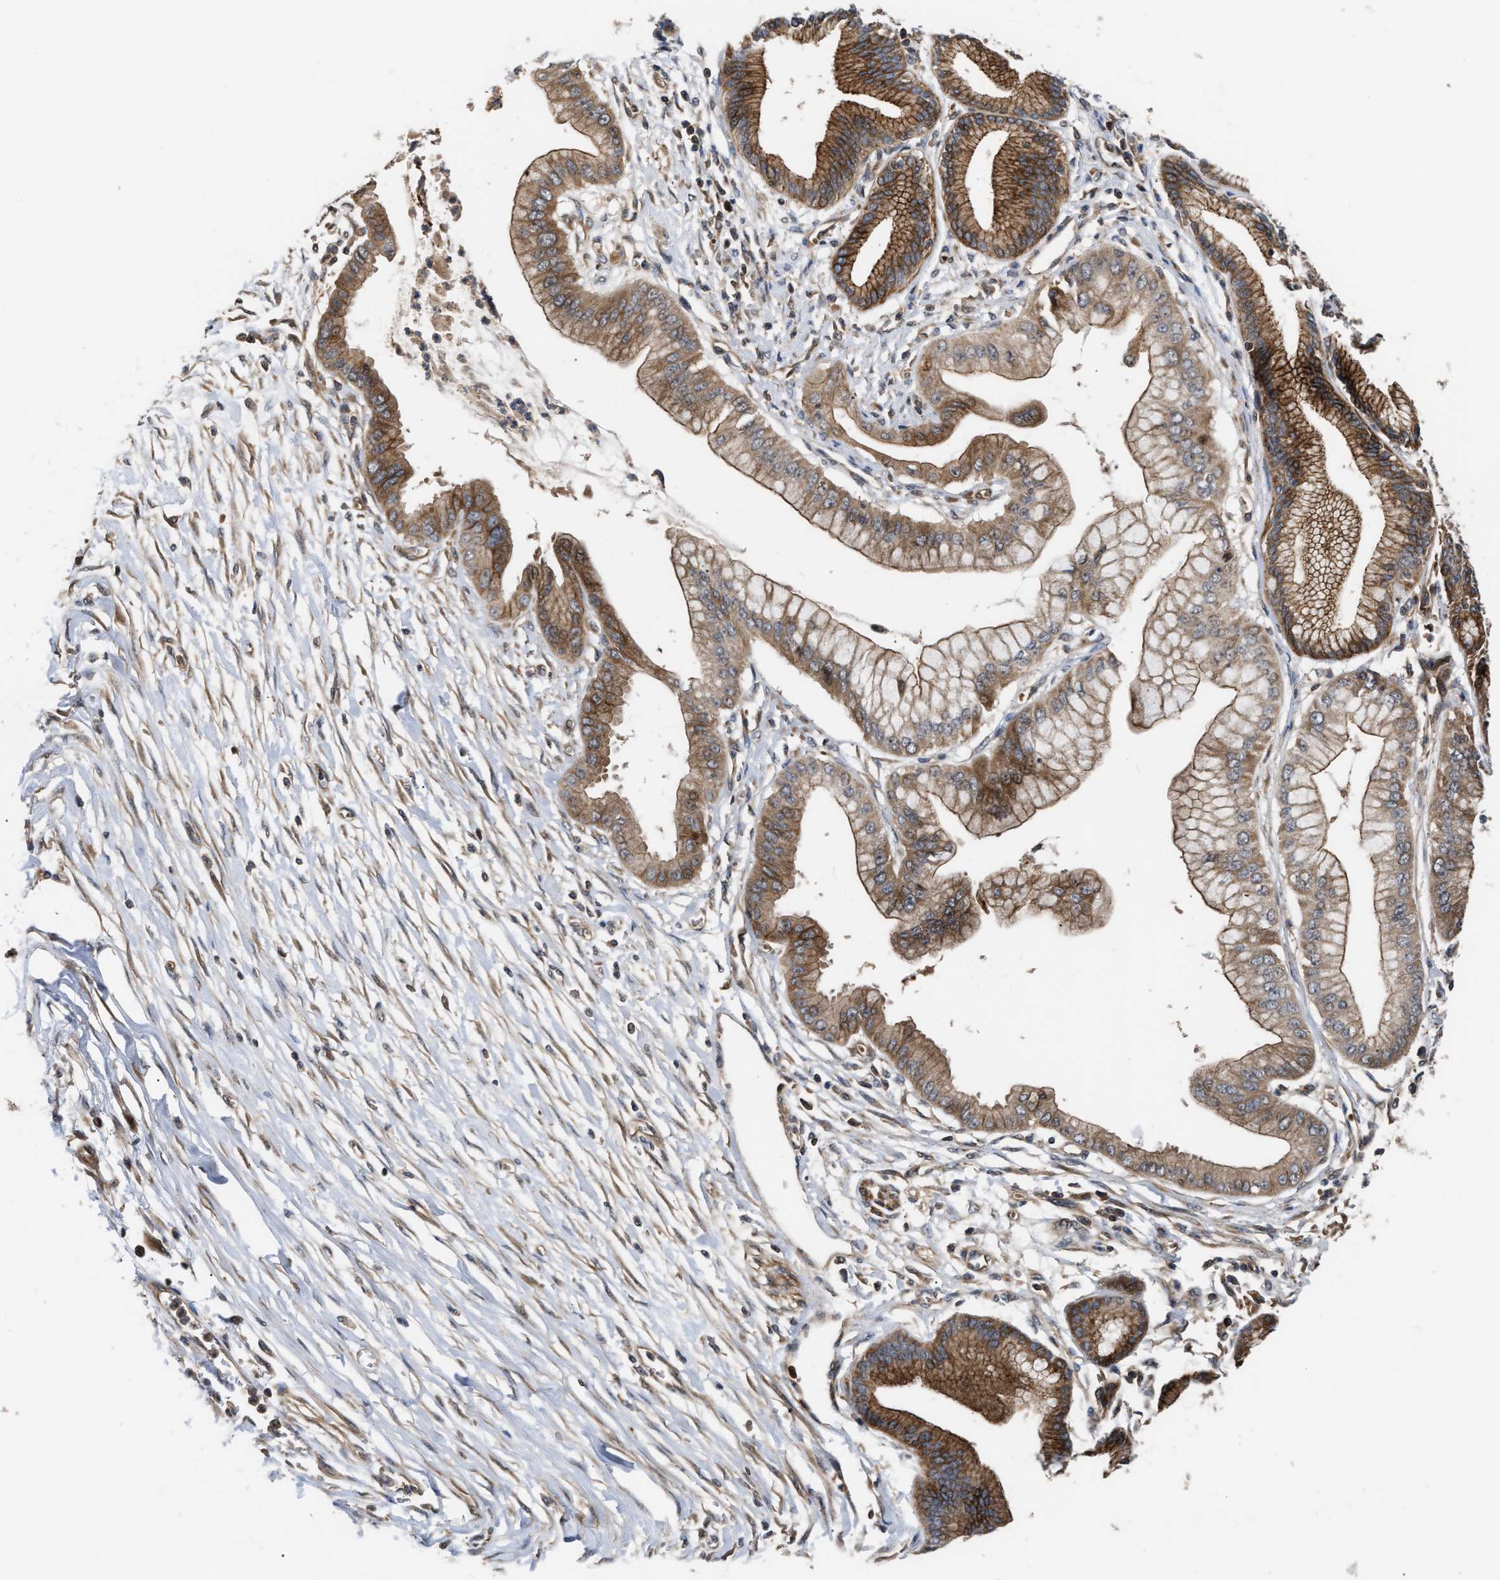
{"staining": {"intensity": "moderate", "quantity": ">75%", "location": "cytoplasmic/membranous"}, "tissue": "pancreatic cancer", "cell_type": "Tumor cells", "image_type": "cancer", "snomed": [{"axis": "morphology", "description": "Adenocarcinoma, NOS"}, {"axis": "topography", "description": "Pancreas"}], "caption": "Pancreatic cancer tissue reveals moderate cytoplasmic/membranous staining in about >75% of tumor cells", "gene": "STAU1", "patient": {"sex": "male", "age": 59}}